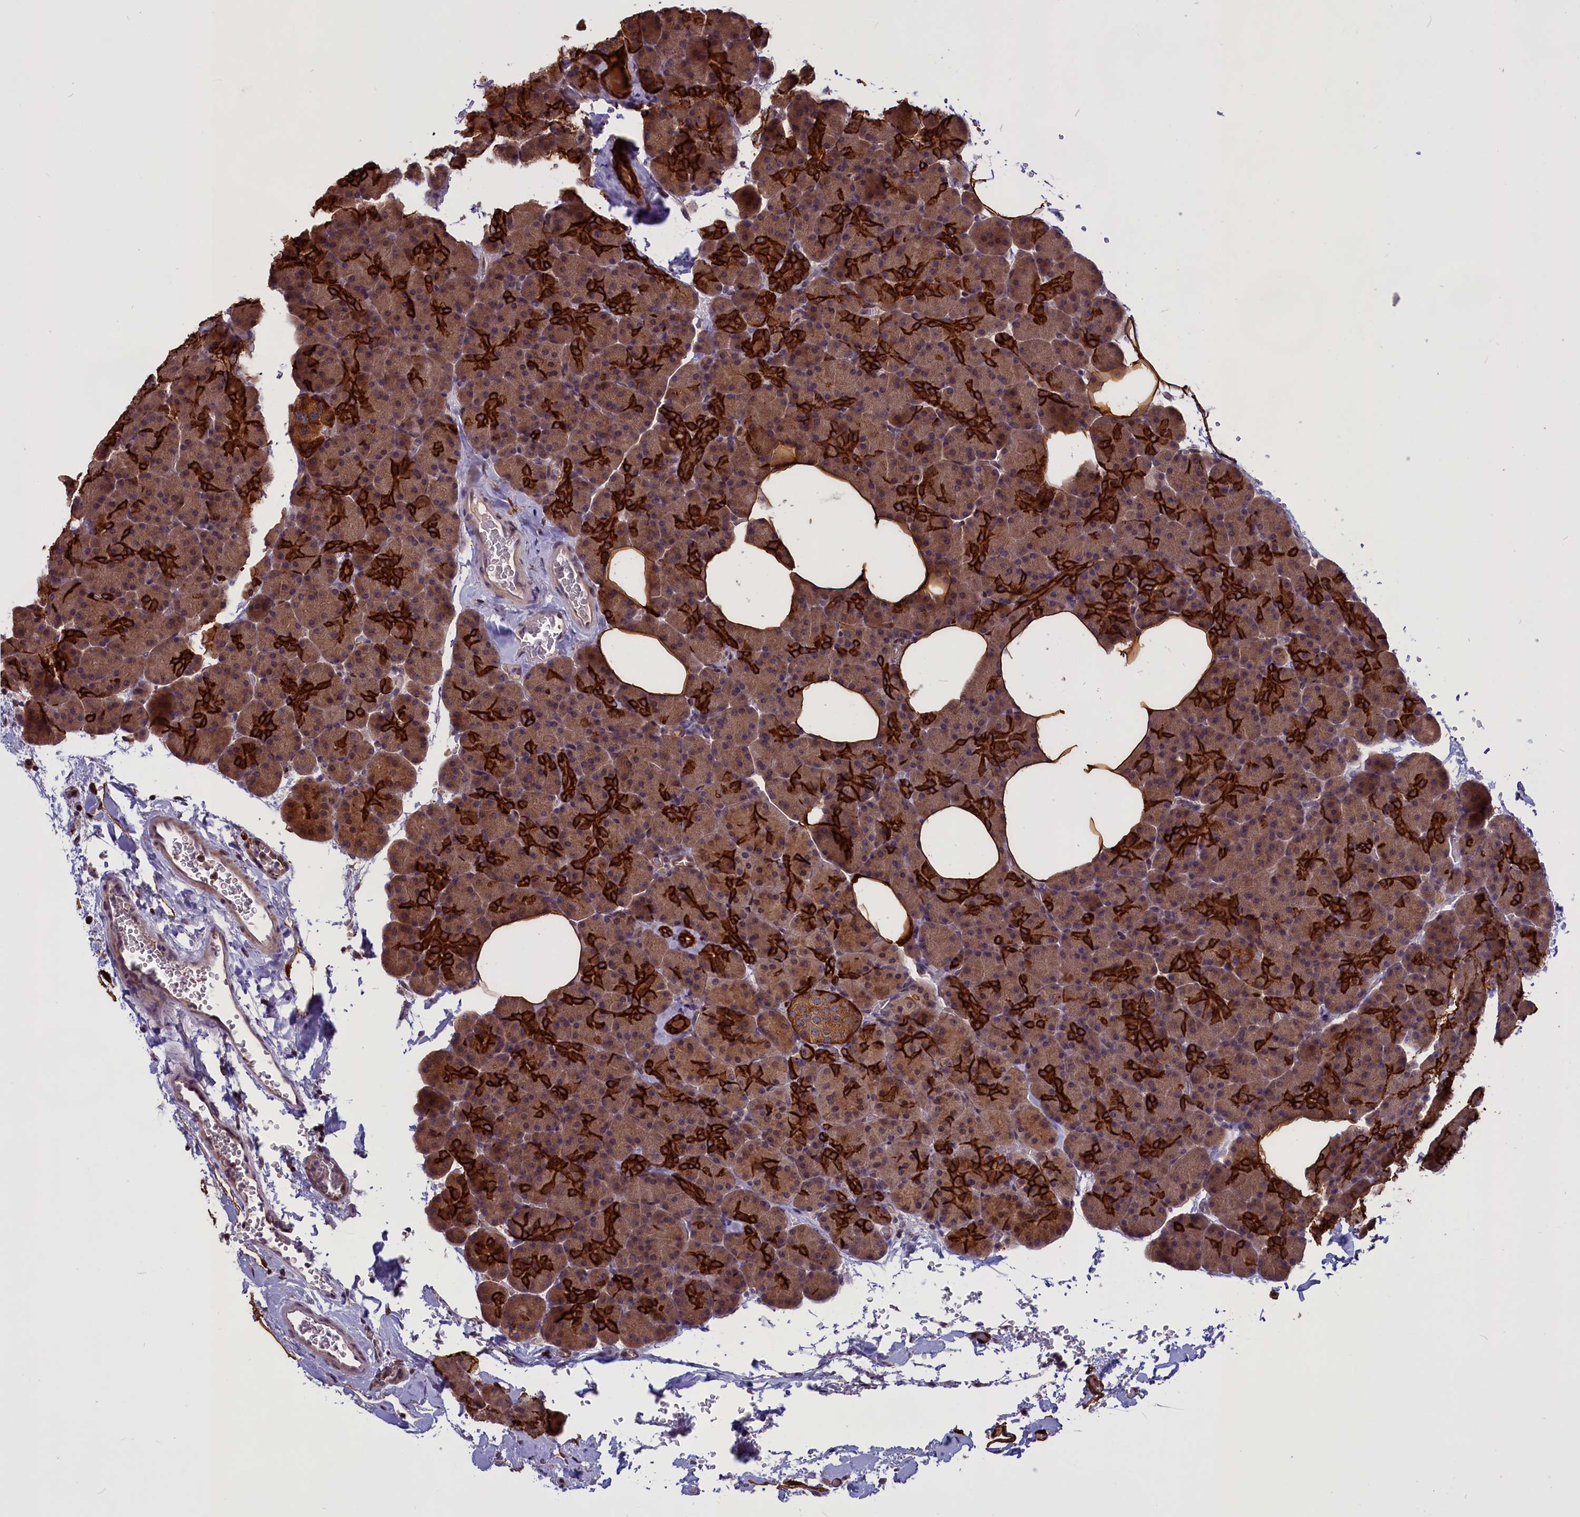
{"staining": {"intensity": "strong", "quantity": "25%-75%", "location": "cytoplasmic/membranous"}, "tissue": "pancreas", "cell_type": "Exocrine glandular cells", "image_type": "normal", "snomed": [{"axis": "morphology", "description": "Normal tissue, NOS"}, {"axis": "topography", "description": "Pancreas"}], "caption": "Immunohistochemistry (IHC) (DAB (3,3'-diaminobenzidine)) staining of benign human pancreas shows strong cytoplasmic/membranous protein expression in approximately 25%-75% of exocrine glandular cells. (IHC, brightfield microscopy, high magnification).", "gene": "DENND1B", "patient": {"sex": "female", "age": 35}}